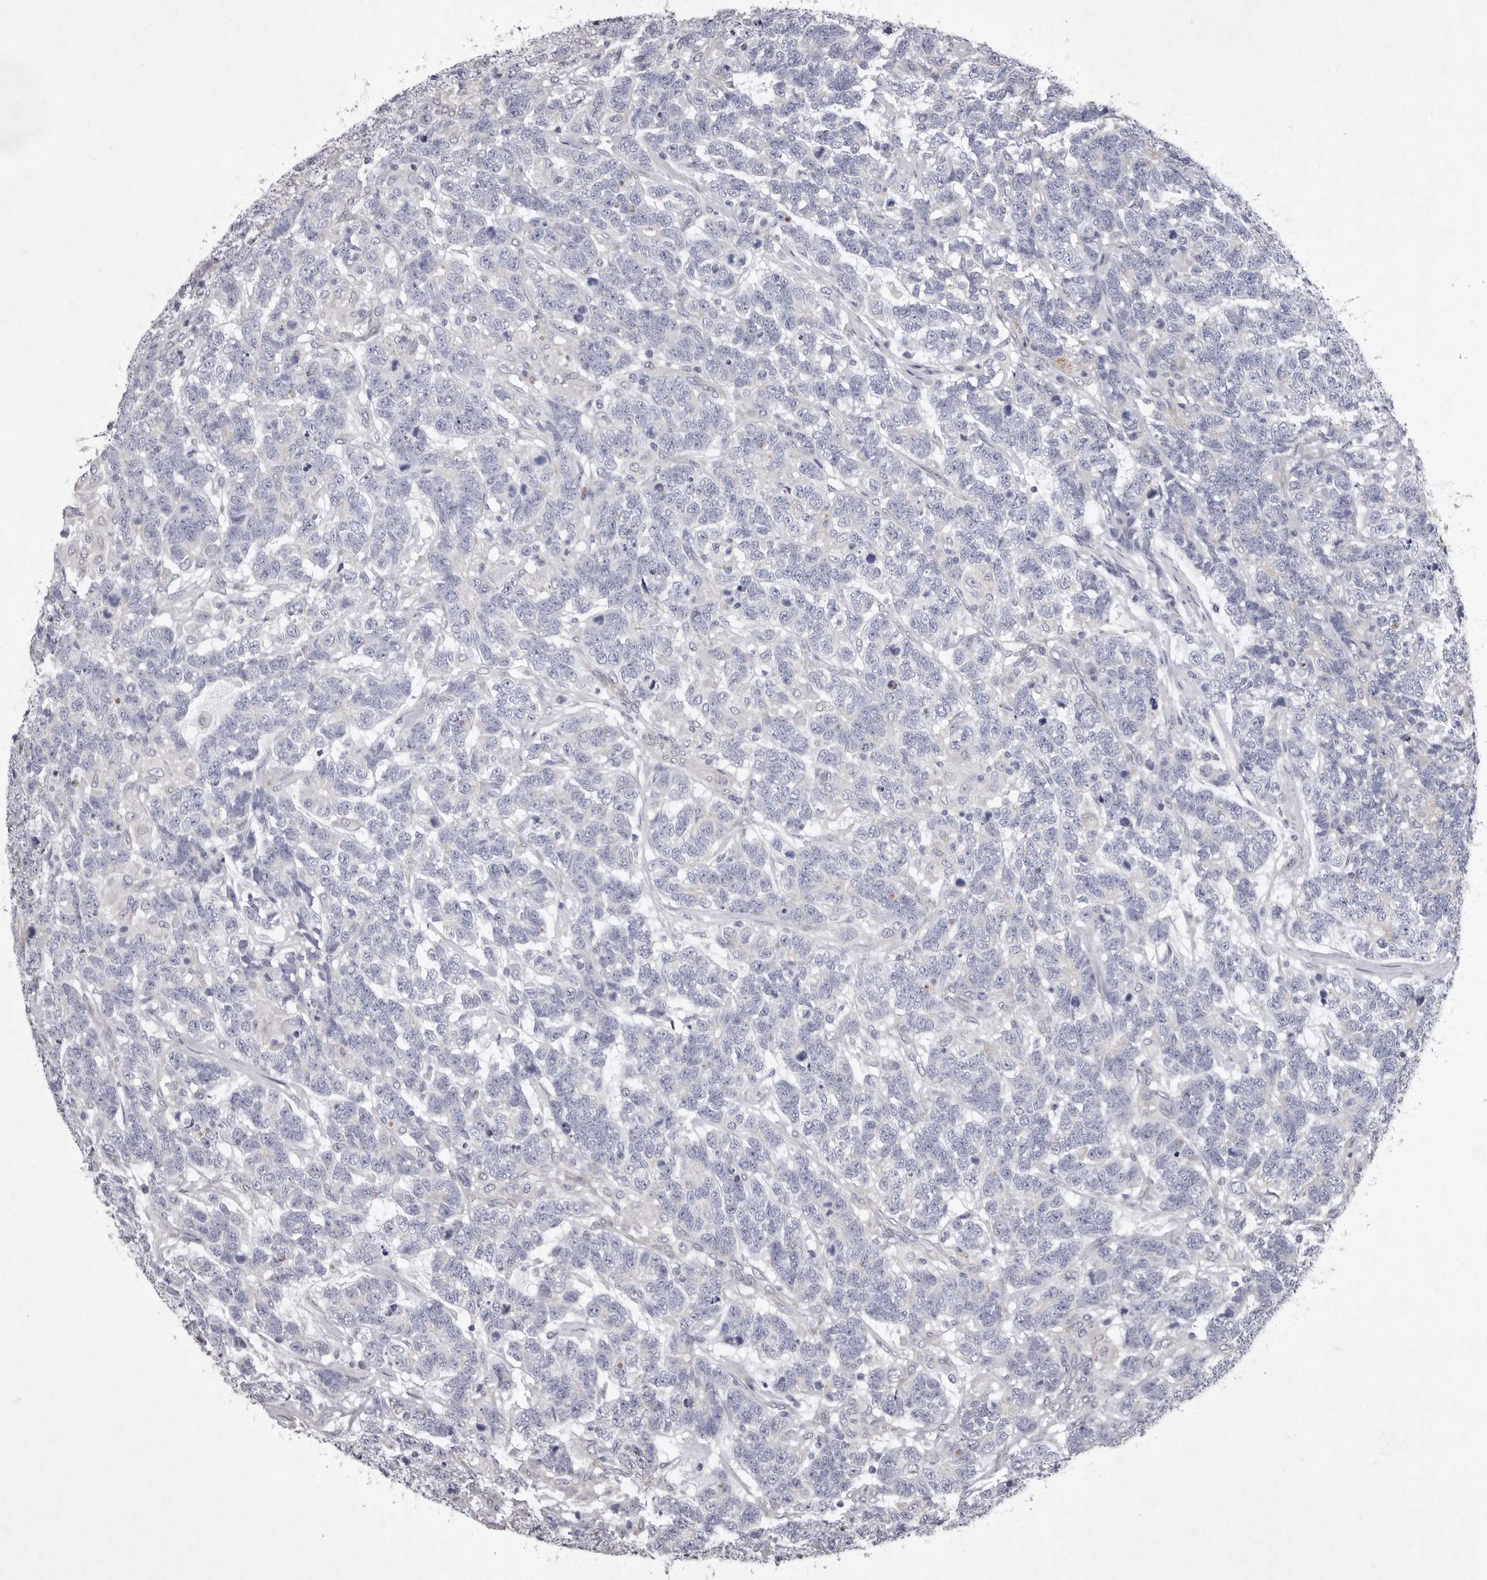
{"staining": {"intensity": "negative", "quantity": "none", "location": "none"}, "tissue": "testis cancer", "cell_type": "Tumor cells", "image_type": "cancer", "snomed": [{"axis": "morphology", "description": "Carcinoma, Embryonal, NOS"}, {"axis": "topography", "description": "Testis"}], "caption": "IHC histopathology image of neoplastic tissue: human embryonal carcinoma (testis) stained with DAB reveals no significant protein positivity in tumor cells.", "gene": "NKAIN4", "patient": {"sex": "male", "age": 26}}